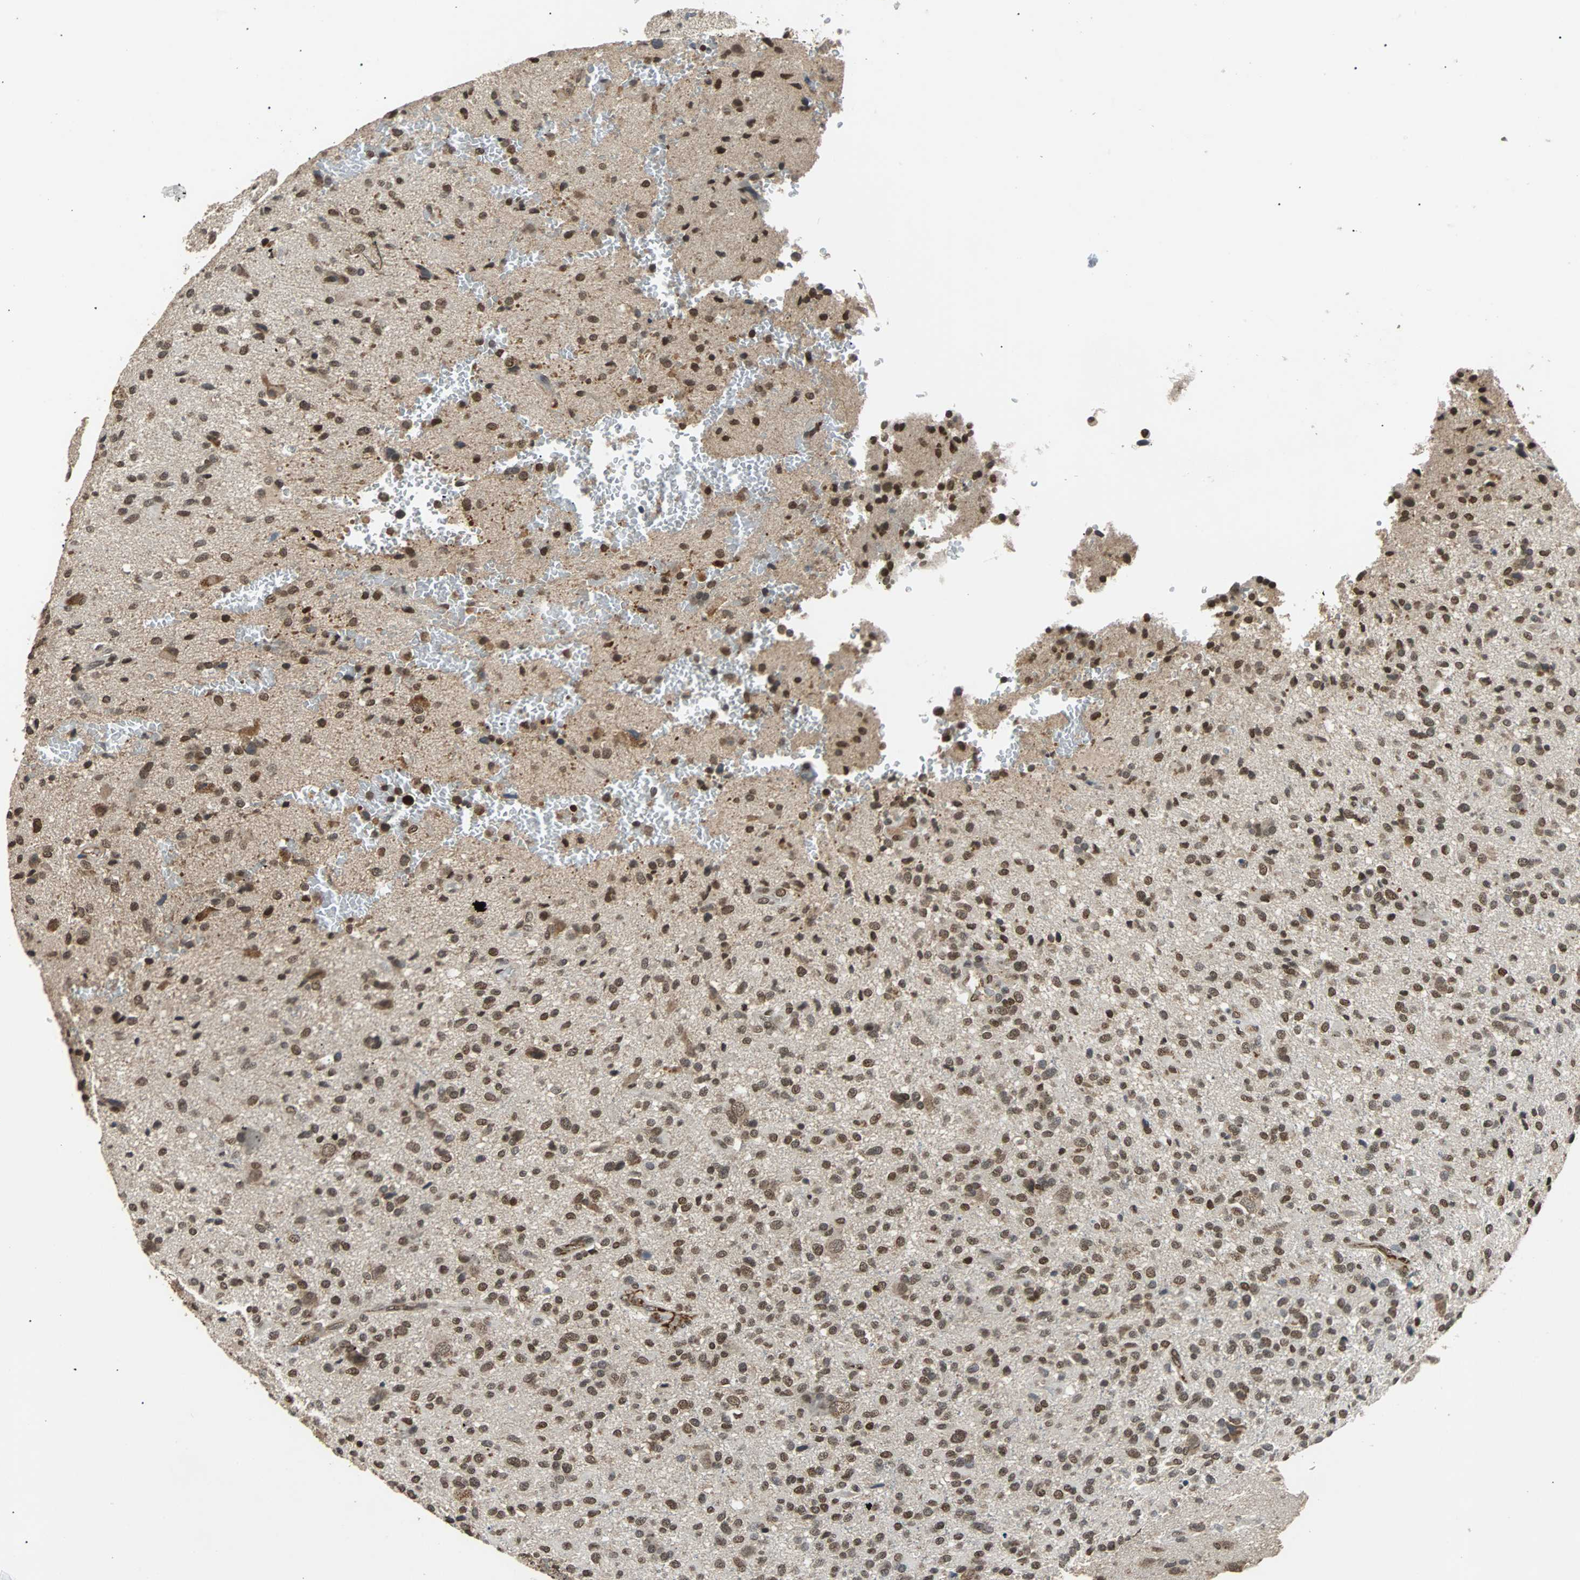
{"staining": {"intensity": "strong", "quantity": ">75%", "location": "nuclear"}, "tissue": "glioma", "cell_type": "Tumor cells", "image_type": "cancer", "snomed": [{"axis": "morphology", "description": "Glioma, malignant, High grade"}, {"axis": "topography", "description": "Brain"}], "caption": "Brown immunohistochemical staining in human malignant glioma (high-grade) exhibits strong nuclear staining in about >75% of tumor cells. (Stains: DAB in brown, nuclei in blue, Microscopy: brightfield microscopy at high magnification).", "gene": "PHC1", "patient": {"sex": "male", "age": 71}}